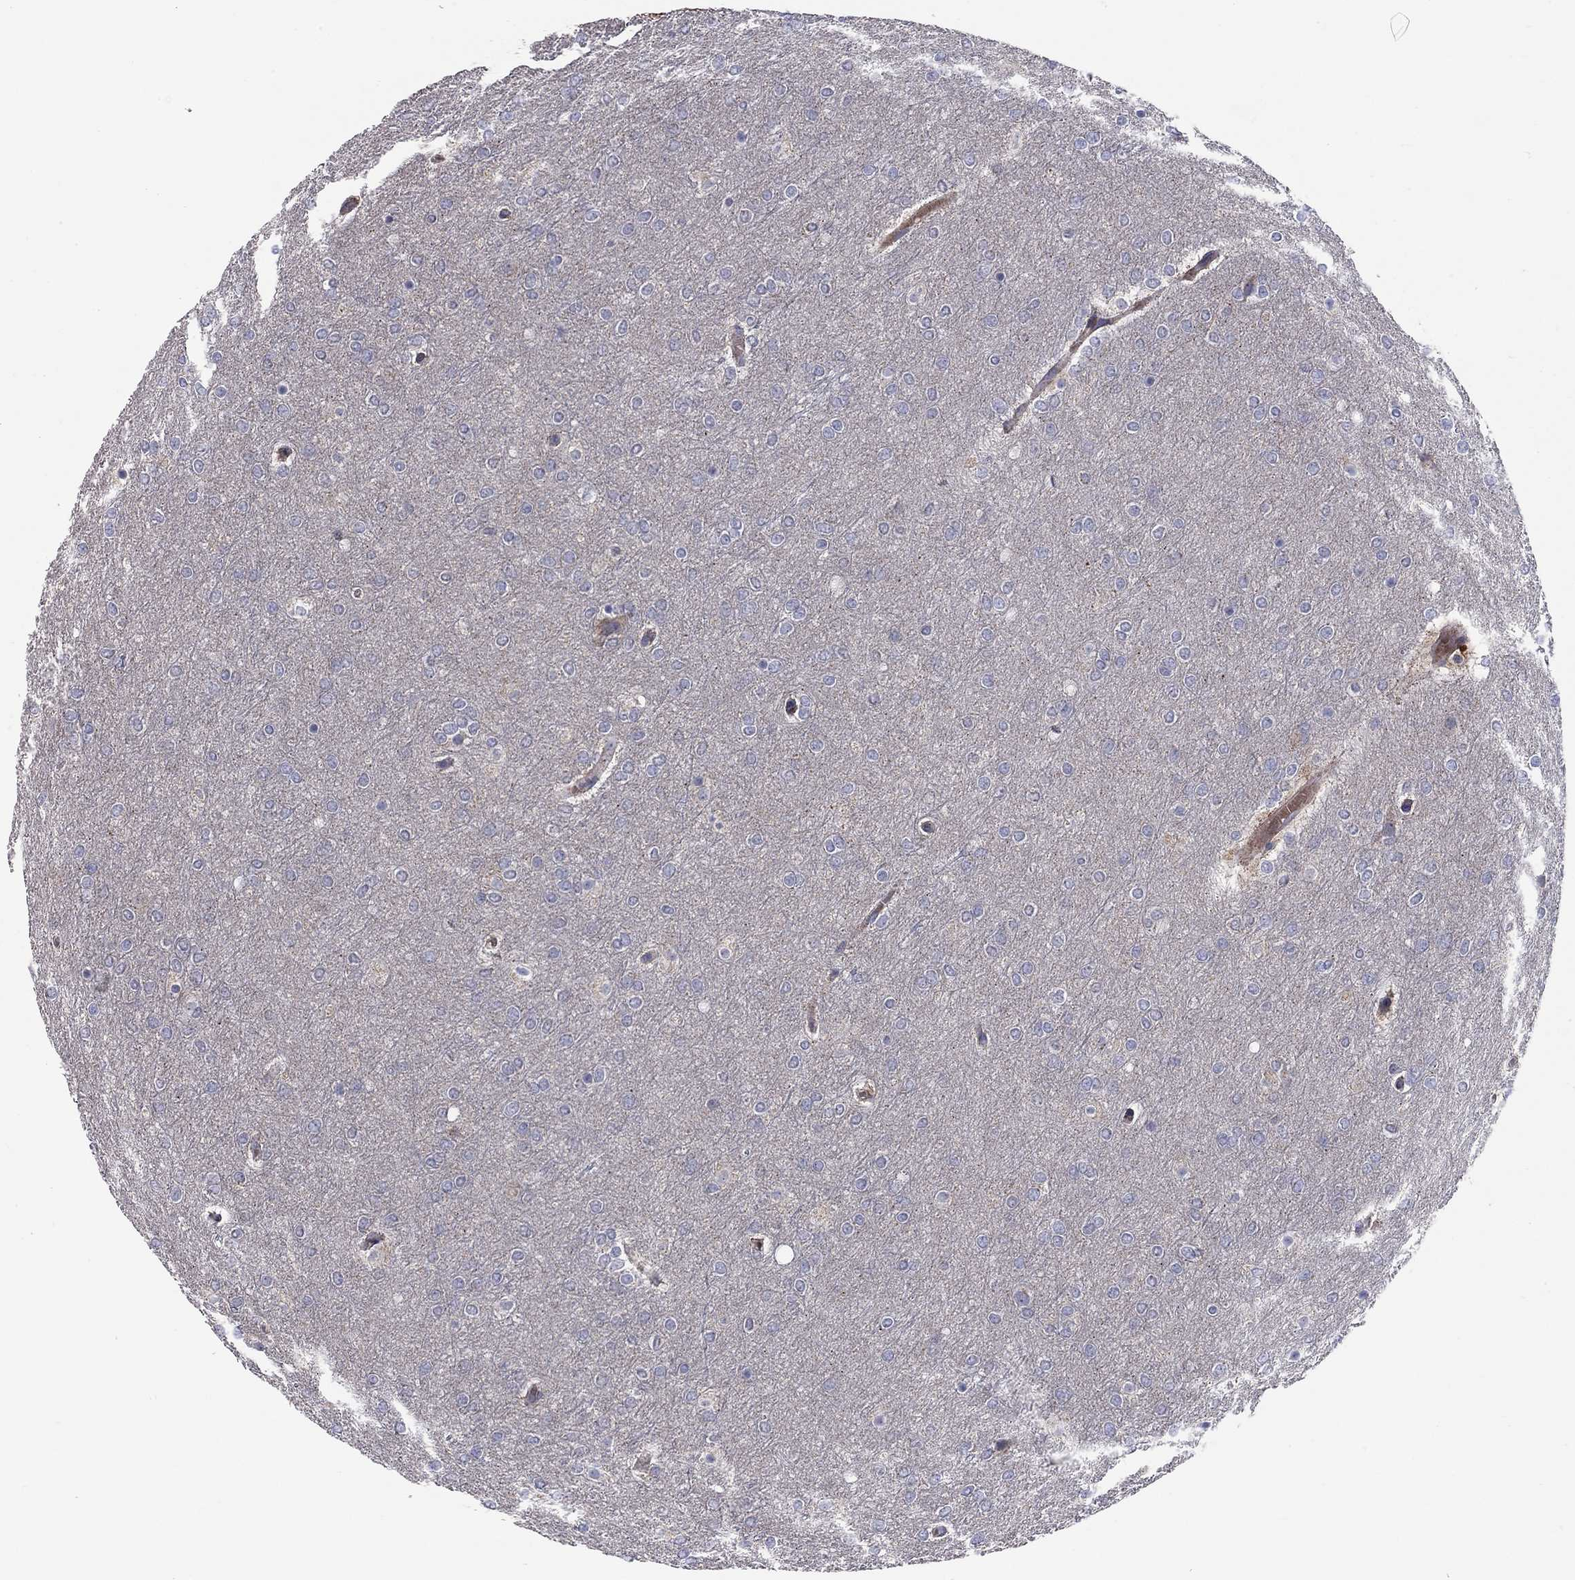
{"staining": {"intensity": "negative", "quantity": "none", "location": "none"}, "tissue": "glioma", "cell_type": "Tumor cells", "image_type": "cancer", "snomed": [{"axis": "morphology", "description": "Glioma, malignant, High grade"}, {"axis": "topography", "description": "Brain"}], "caption": "Protein analysis of high-grade glioma (malignant) reveals no significant staining in tumor cells. The staining was performed using DAB to visualize the protein expression in brown, while the nuclei were stained in blue with hematoxylin (Magnification: 20x).", "gene": "KANSL1L", "patient": {"sex": "female", "age": 61}}